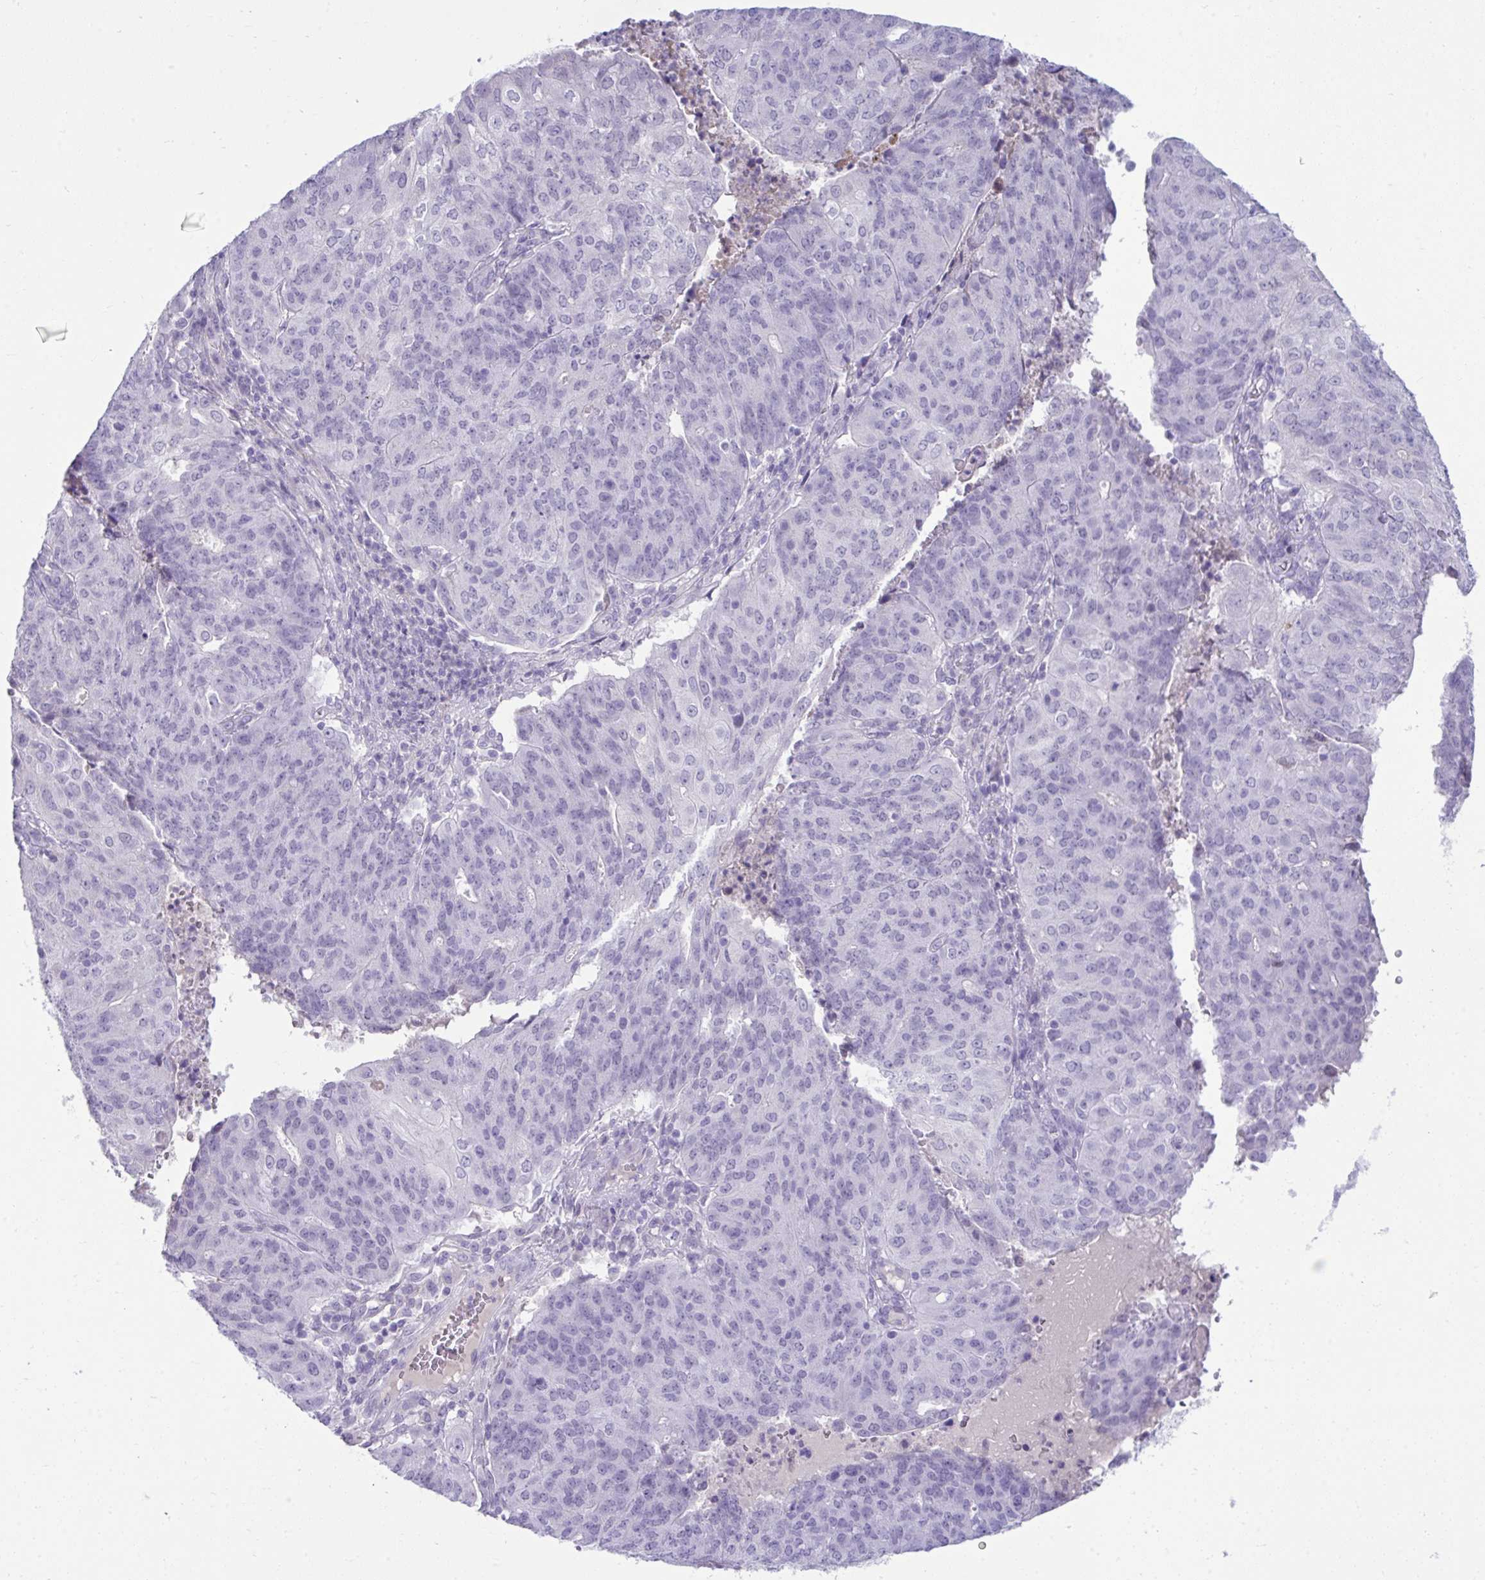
{"staining": {"intensity": "negative", "quantity": "none", "location": "none"}, "tissue": "endometrial cancer", "cell_type": "Tumor cells", "image_type": "cancer", "snomed": [{"axis": "morphology", "description": "Adenocarcinoma, NOS"}, {"axis": "topography", "description": "Endometrium"}], "caption": "This is a photomicrograph of immunohistochemistry (IHC) staining of endometrial adenocarcinoma, which shows no staining in tumor cells.", "gene": "PIGZ", "patient": {"sex": "female", "age": 82}}